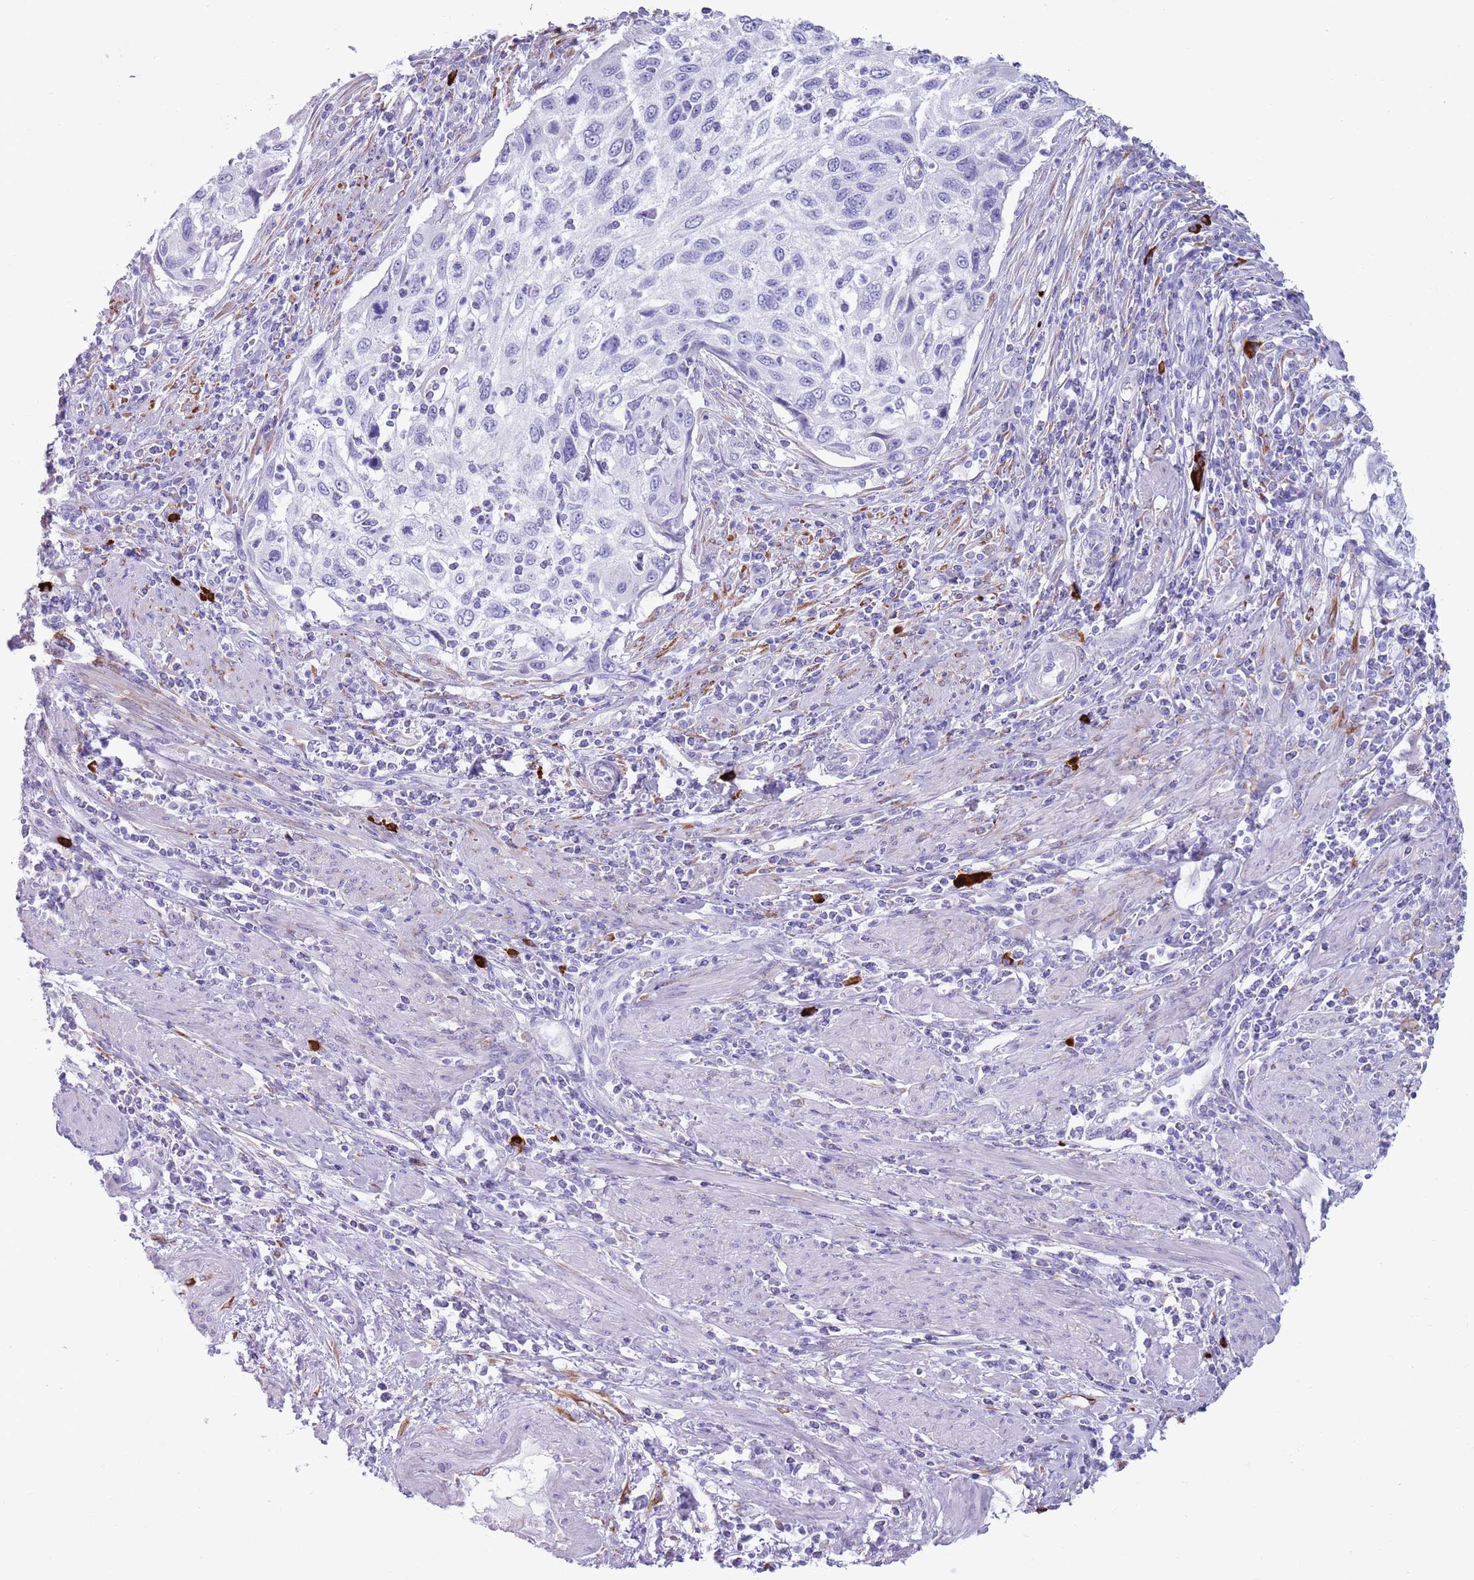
{"staining": {"intensity": "negative", "quantity": "none", "location": "none"}, "tissue": "cervical cancer", "cell_type": "Tumor cells", "image_type": "cancer", "snomed": [{"axis": "morphology", "description": "Squamous cell carcinoma, NOS"}, {"axis": "topography", "description": "Cervix"}], "caption": "Immunohistochemistry (IHC) micrograph of cervical cancer (squamous cell carcinoma) stained for a protein (brown), which reveals no expression in tumor cells.", "gene": "LY6G5B", "patient": {"sex": "female", "age": 70}}